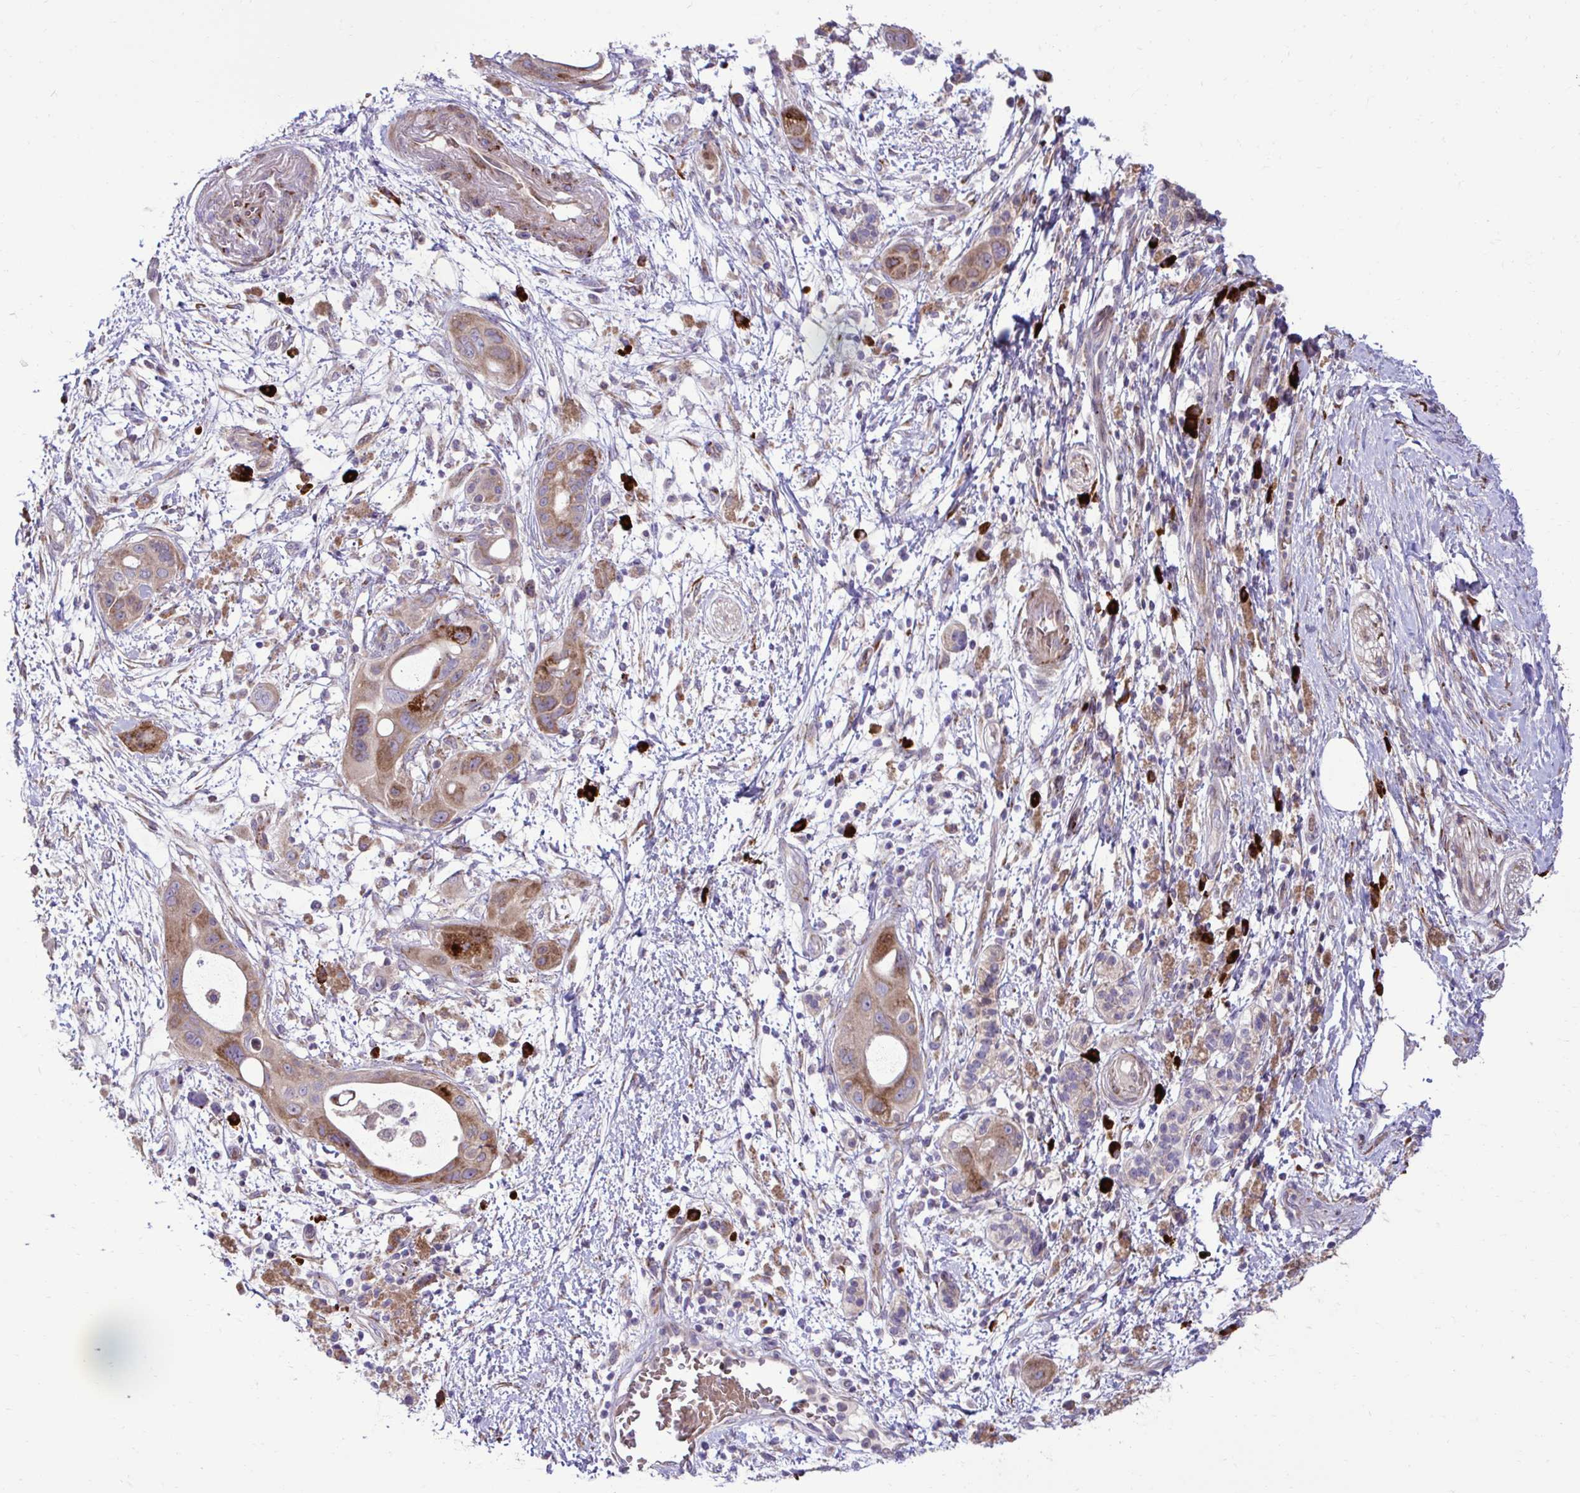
{"staining": {"intensity": "moderate", "quantity": "<25%", "location": "cytoplasmic/membranous"}, "tissue": "pancreatic cancer", "cell_type": "Tumor cells", "image_type": "cancer", "snomed": [{"axis": "morphology", "description": "Adenocarcinoma, NOS"}, {"axis": "topography", "description": "Pancreas"}], "caption": "High-magnification brightfield microscopy of pancreatic adenocarcinoma stained with DAB (3,3'-diaminobenzidine) (brown) and counterstained with hematoxylin (blue). tumor cells exhibit moderate cytoplasmic/membranous positivity is seen in about<25% of cells.", "gene": "LIMS1", "patient": {"sex": "male", "age": 68}}